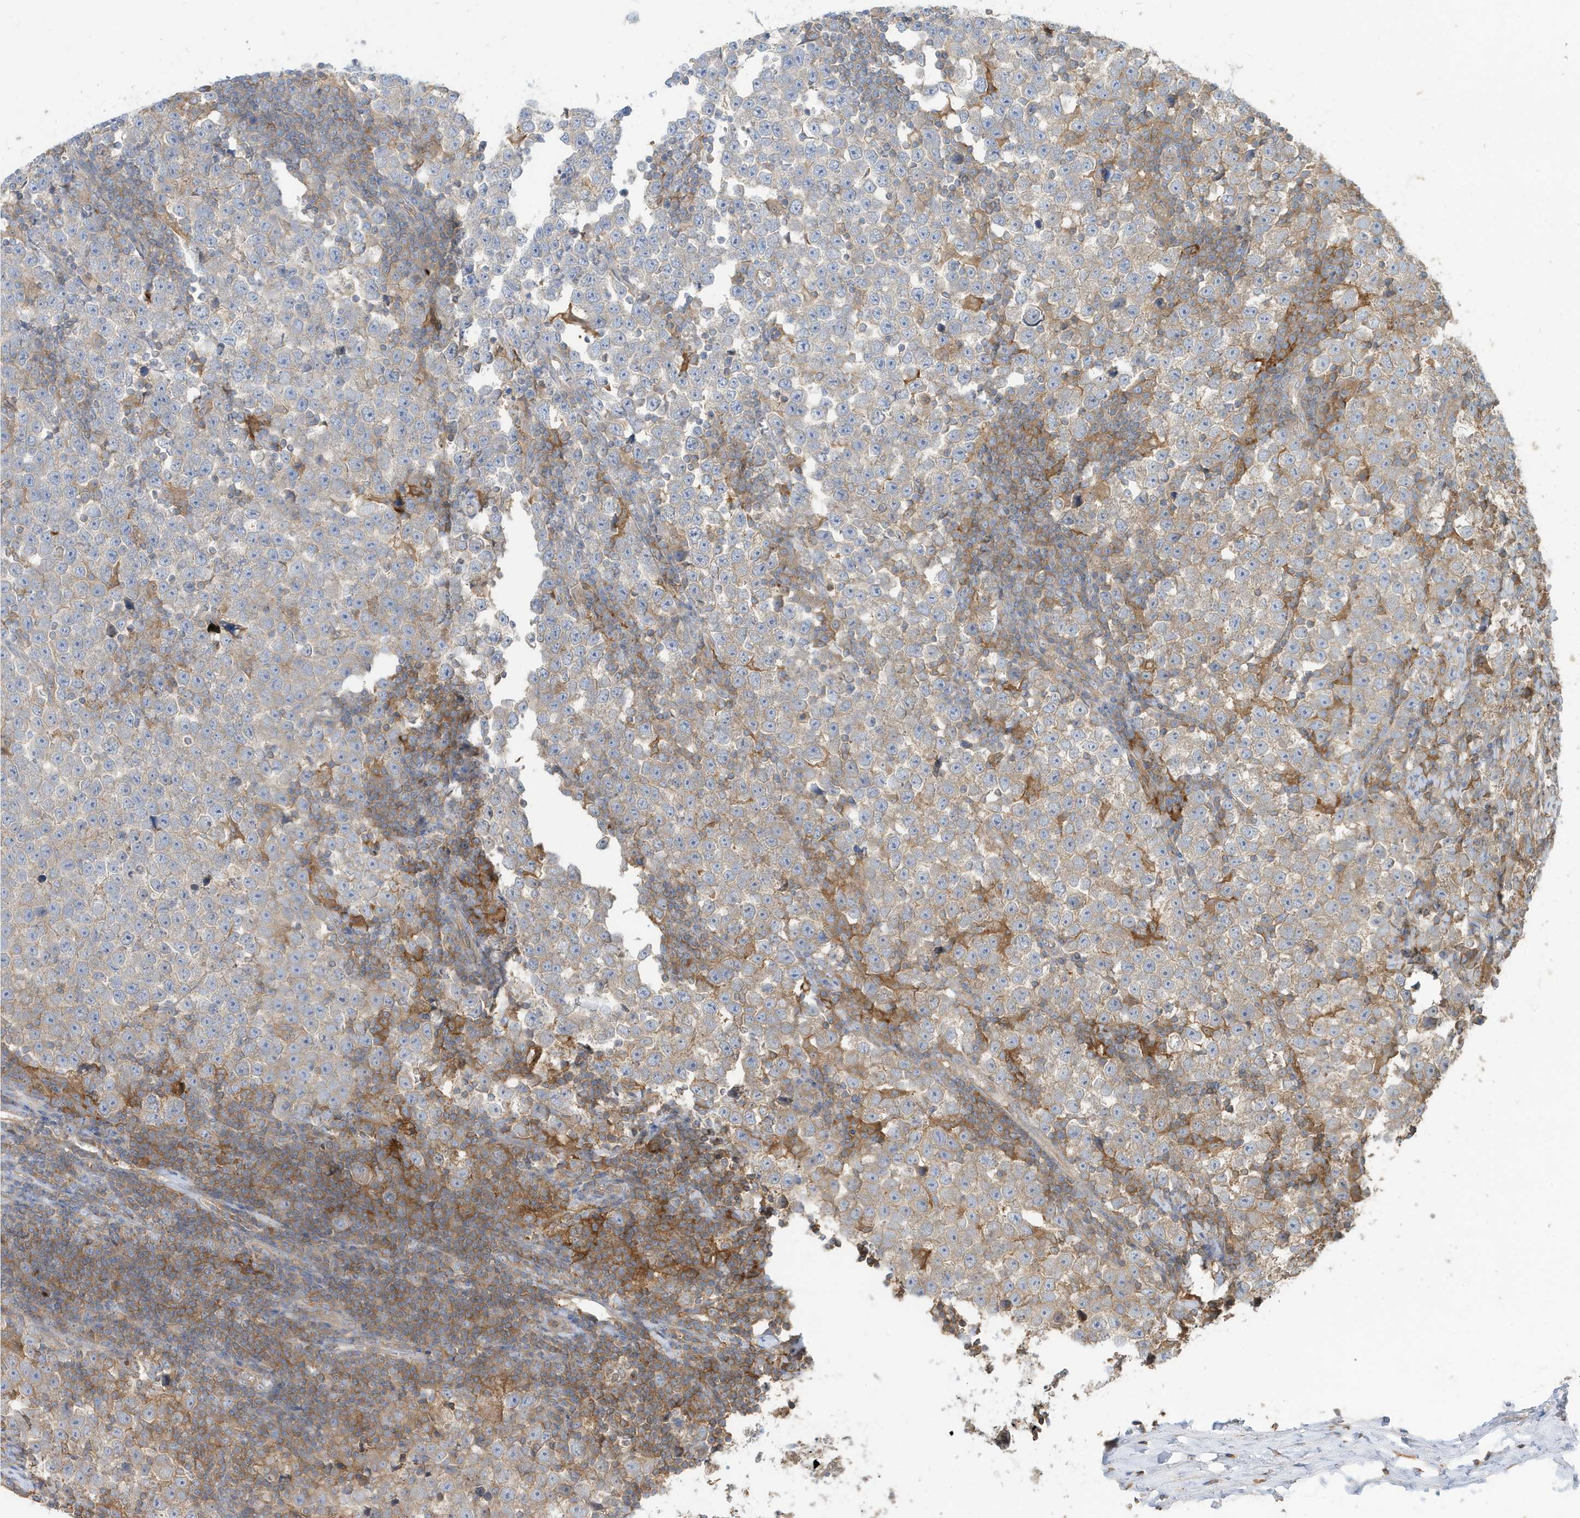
{"staining": {"intensity": "weak", "quantity": "<25%", "location": "cytoplasmic/membranous"}, "tissue": "testis cancer", "cell_type": "Tumor cells", "image_type": "cancer", "snomed": [{"axis": "morphology", "description": "Normal tissue, NOS"}, {"axis": "morphology", "description": "Seminoma, NOS"}, {"axis": "topography", "description": "Testis"}], "caption": "Seminoma (testis) stained for a protein using immunohistochemistry exhibits no expression tumor cells.", "gene": "ABTB1", "patient": {"sex": "male", "age": 43}}